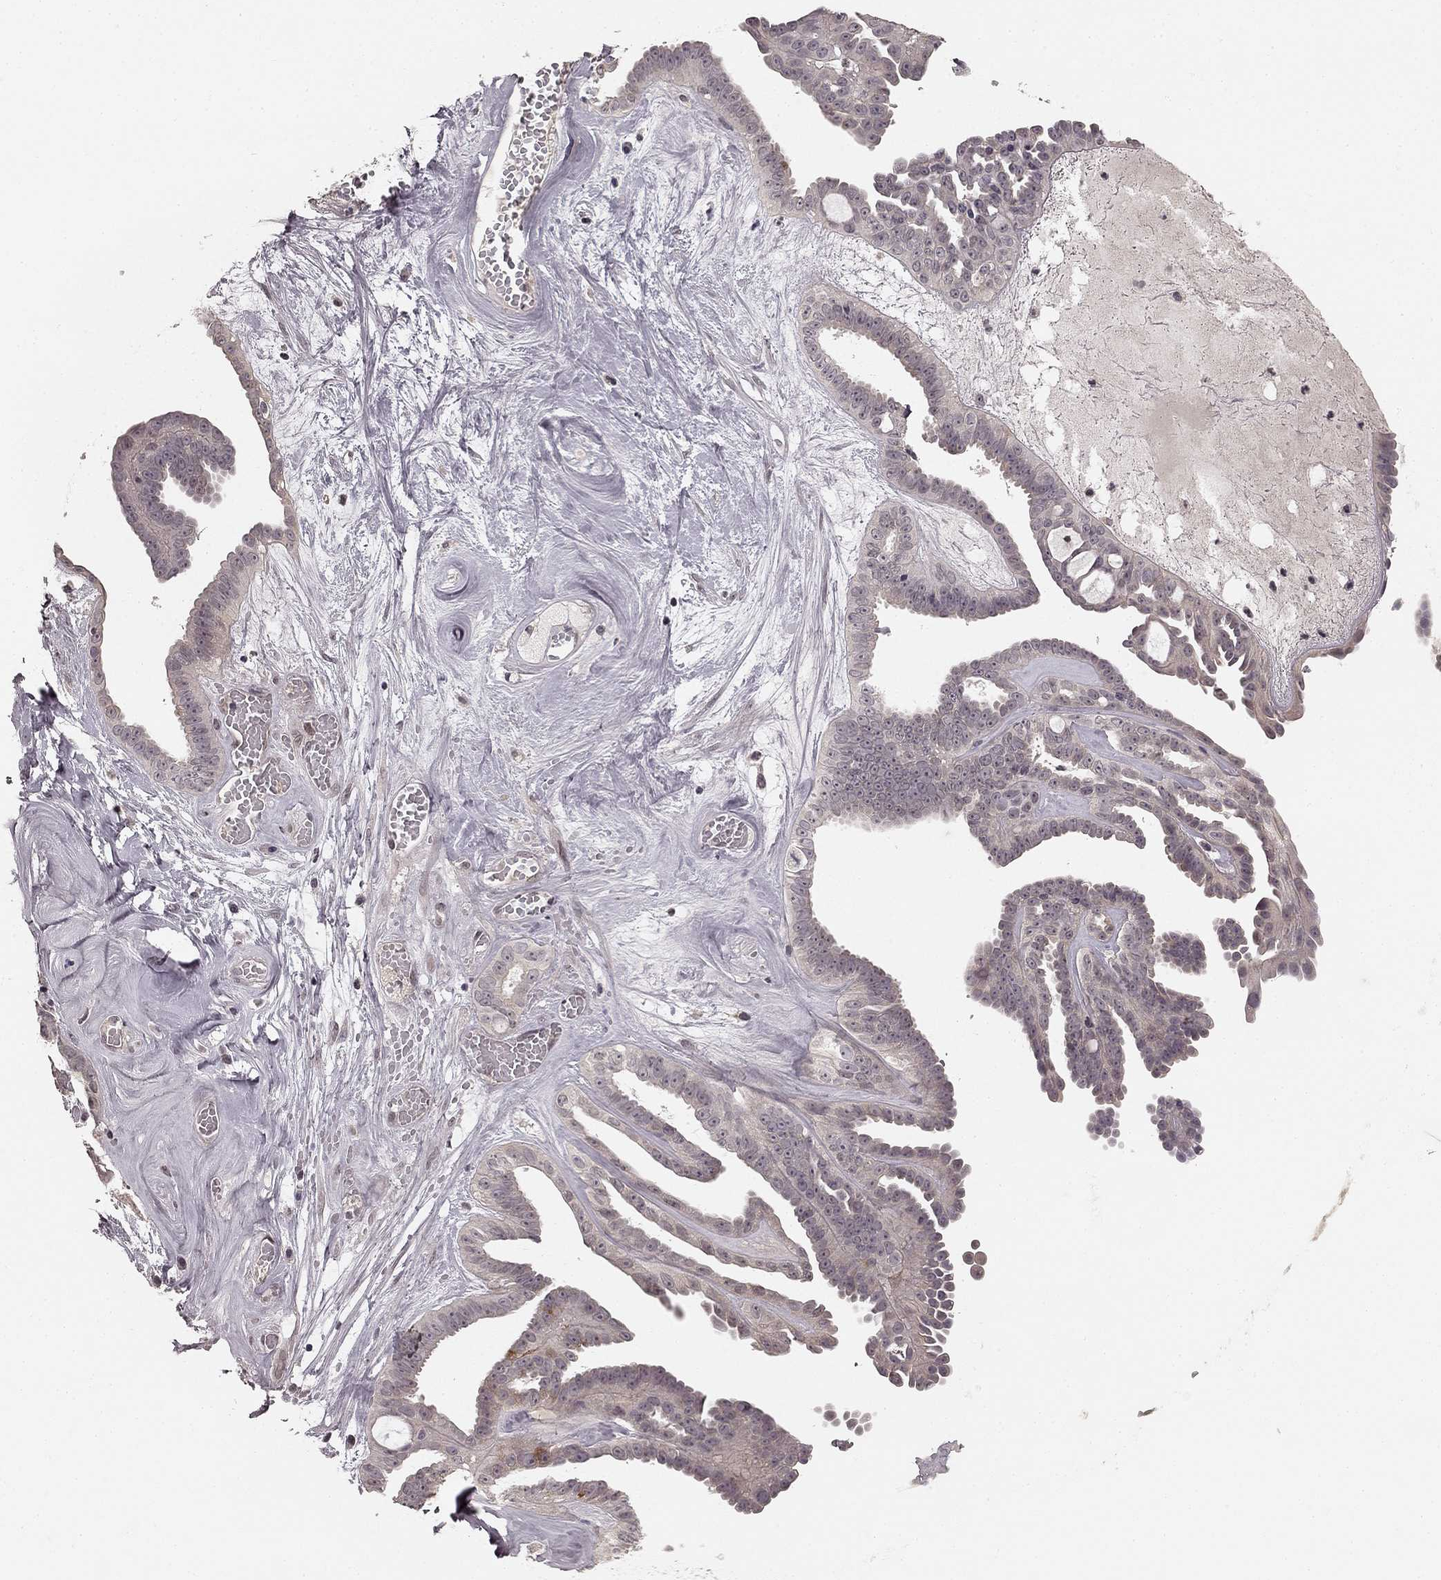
{"staining": {"intensity": "strong", "quantity": "<25%", "location": "cytoplasmic/membranous"}, "tissue": "ovarian cancer", "cell_type": "Tumor cells", "image_type": "cancer", "snomed": [{"axis": "morphology", "description": "Cystadenocarcinoma, serous, NOS"}, {"axis": "topography", "description": "Ovary"}], "caption": "An immunohistochemistry photomicrograph of tumor tissue is shown. Protein staining in brown labels strong cytoplasmic/membranous positivity in ovarian serous cystadenocarcinoma within tumor cells.", "gene": "HCN4", "patient": {"sex": "female", "age": 71}}